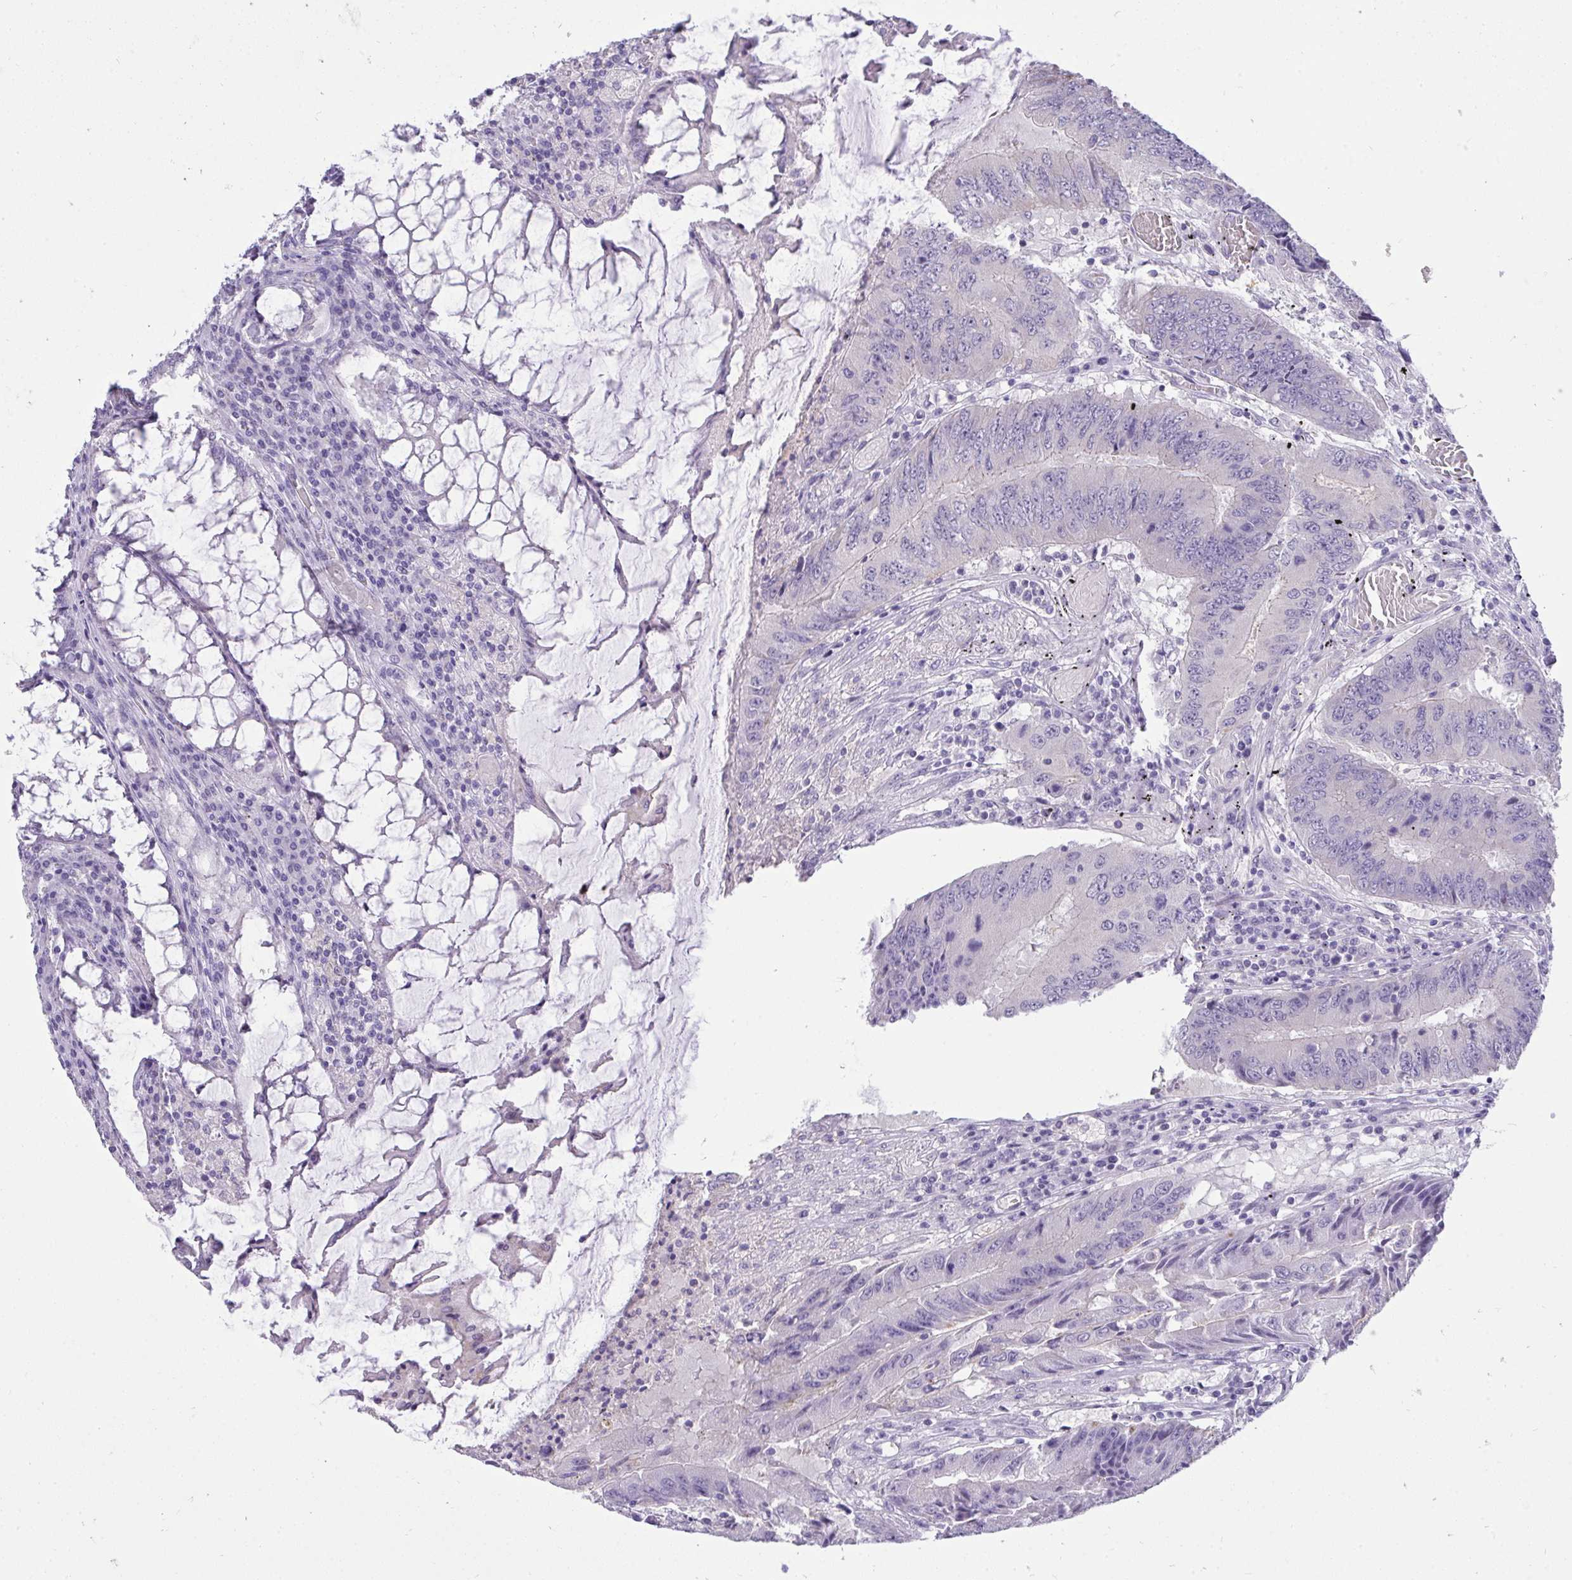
{"staining": {"intensity": "negative", "quantity": "none", "location": "none"}, "tissue": "colorectal cancer", "cell_type": "Tumor cells", "image_type": "cancer", "snomed": [{"axis": "morphology", "description": "Adenocarcinoma, NOS"}, {"axis": "topography", "description": "Colon"}], "caption": "A photomicrograph of human colorectal cancer (adenocarcinoma) is negative for staining in tumor cells.", "gene": "VGLL3", "patient": {"sex": "male", "age": 53}}